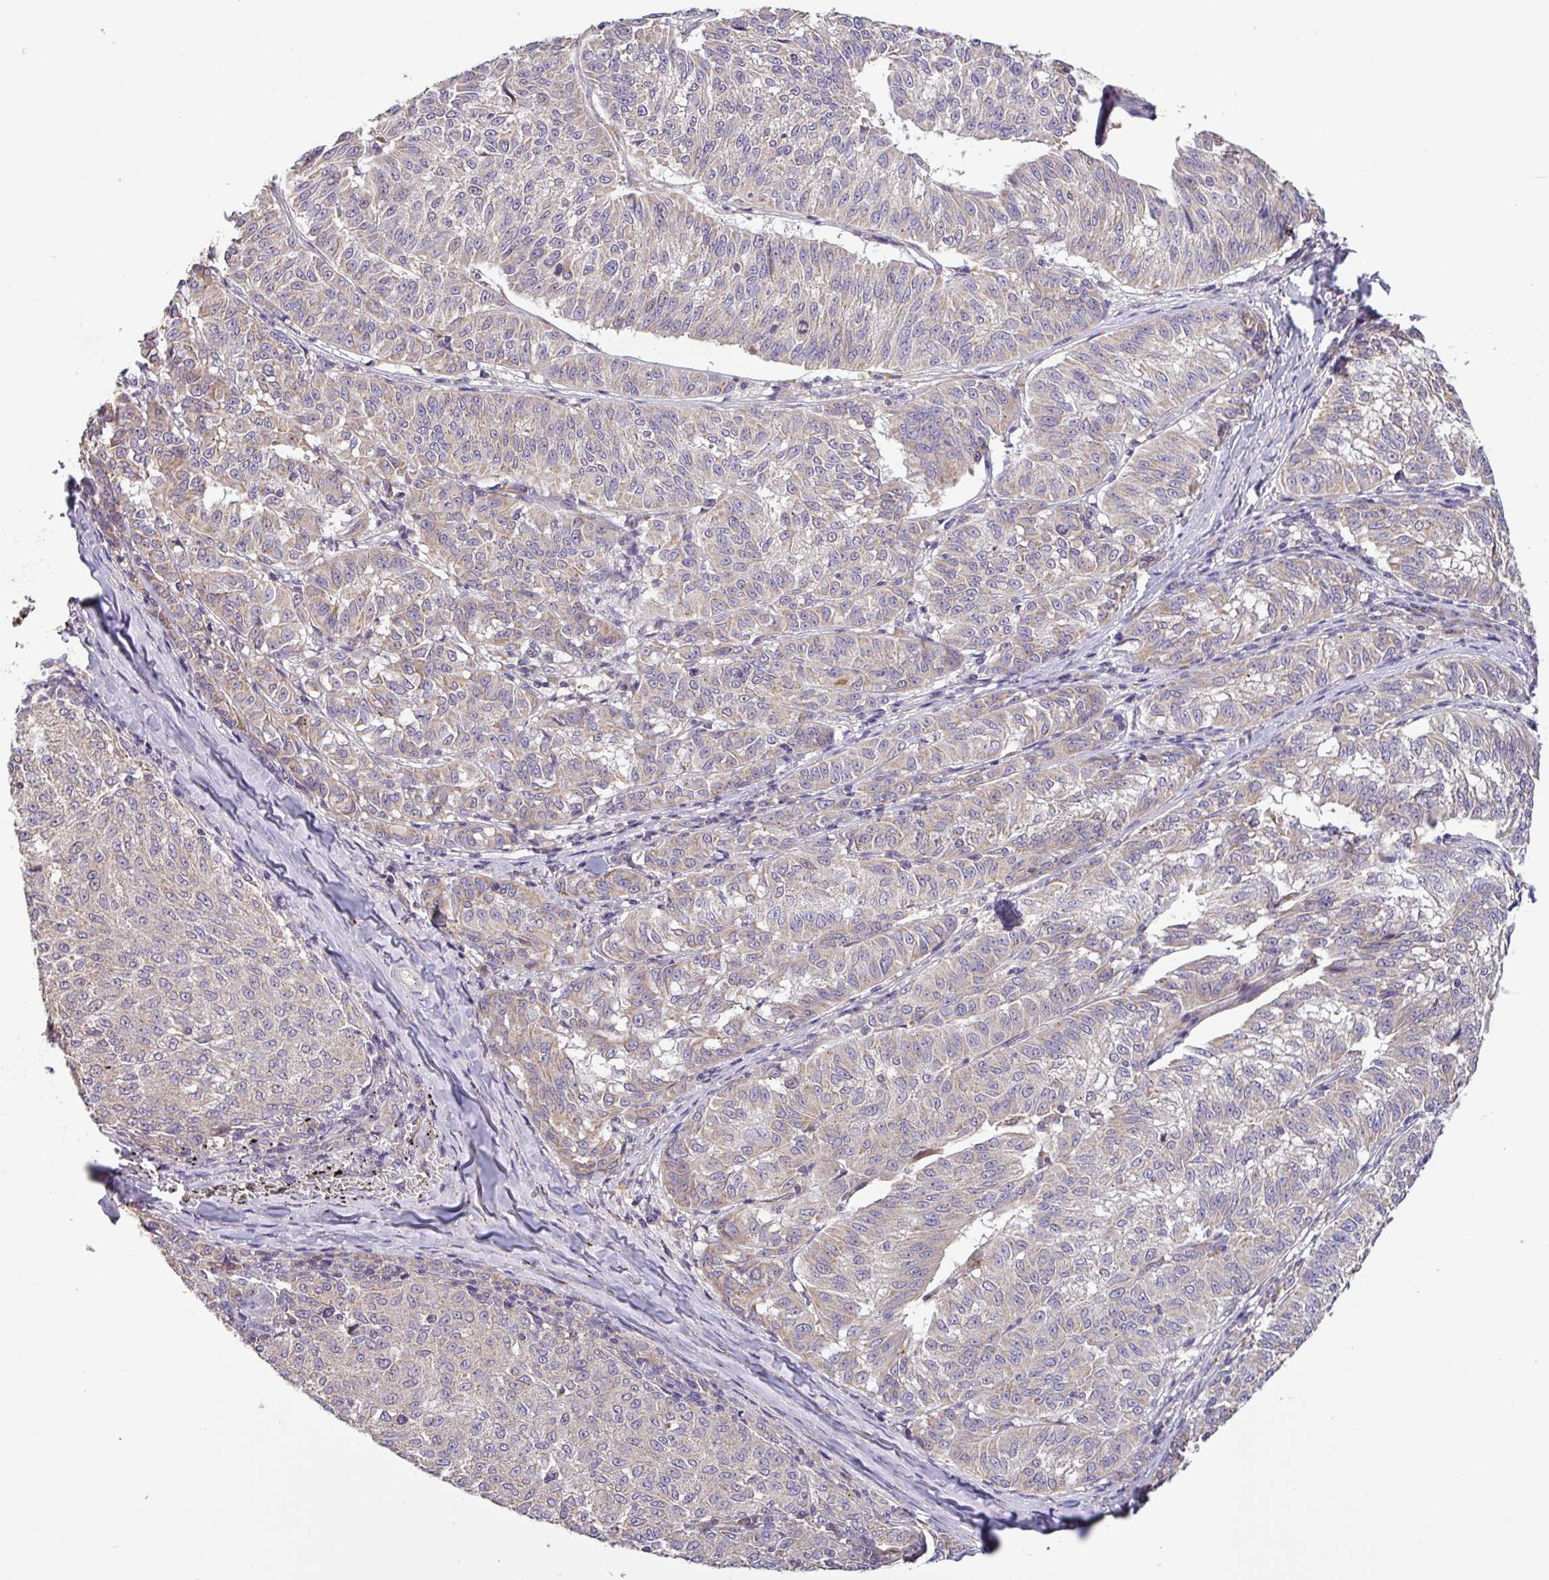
{"staining": {"intensity": "weak", "quantity": "<25%", "location": "cytoplasmic/membranous"}, "tissue": "melanoma", "cell_type": "Tumor cells", "image_type": "cancer", "snomed": [{"axis": "morphology", "description": "Malignant melanoma, NOS"}, {"axis": "topography", "description": "Skin"}], "caption": "This is an immunohistochemistry histopathology image of human melanoma. There is no expression in tumor cells.", "gene": "SFTPB", "patient": {"sex": "female", "age": 72}}